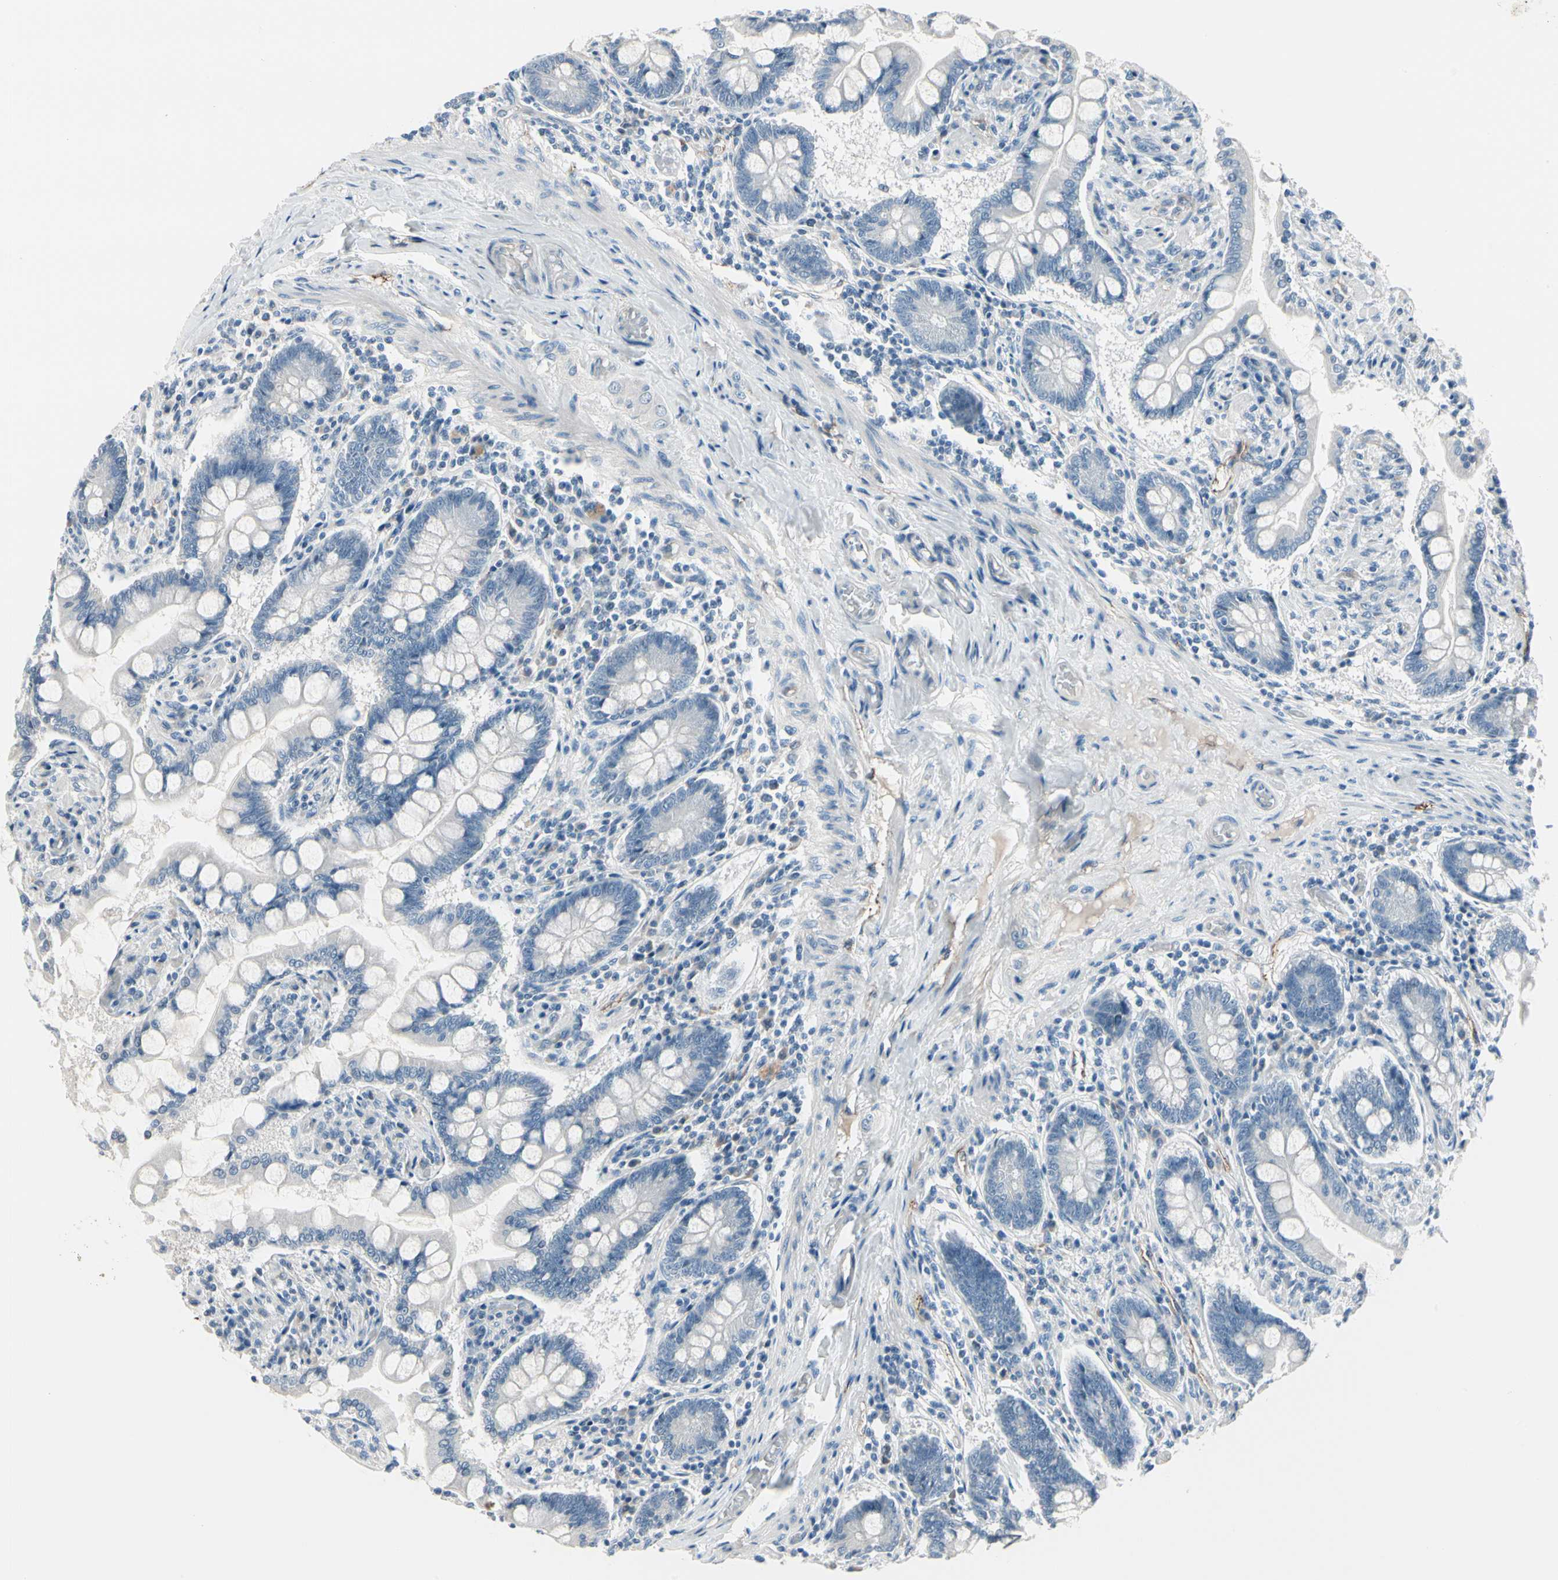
{"staining": {"intensity": "negative", "quantity": "none", "location": "none"}, "tissue": "small intestine", "cell_type": "Glandular cells", "image_type": "normal", "snomed": [{"axis": "morphology", "description": "Normal tissue, NOS"}, {"axis": "topography", "description": "Small intestine"}], "caption": "Glandular cells show no significant staining in normal small intestine. (DAB (3,3'-diaminobenzidine) immunohistochemistry, high magnification).", "gene": "PGR", "patient": {"sex": "male", "age": 41}}